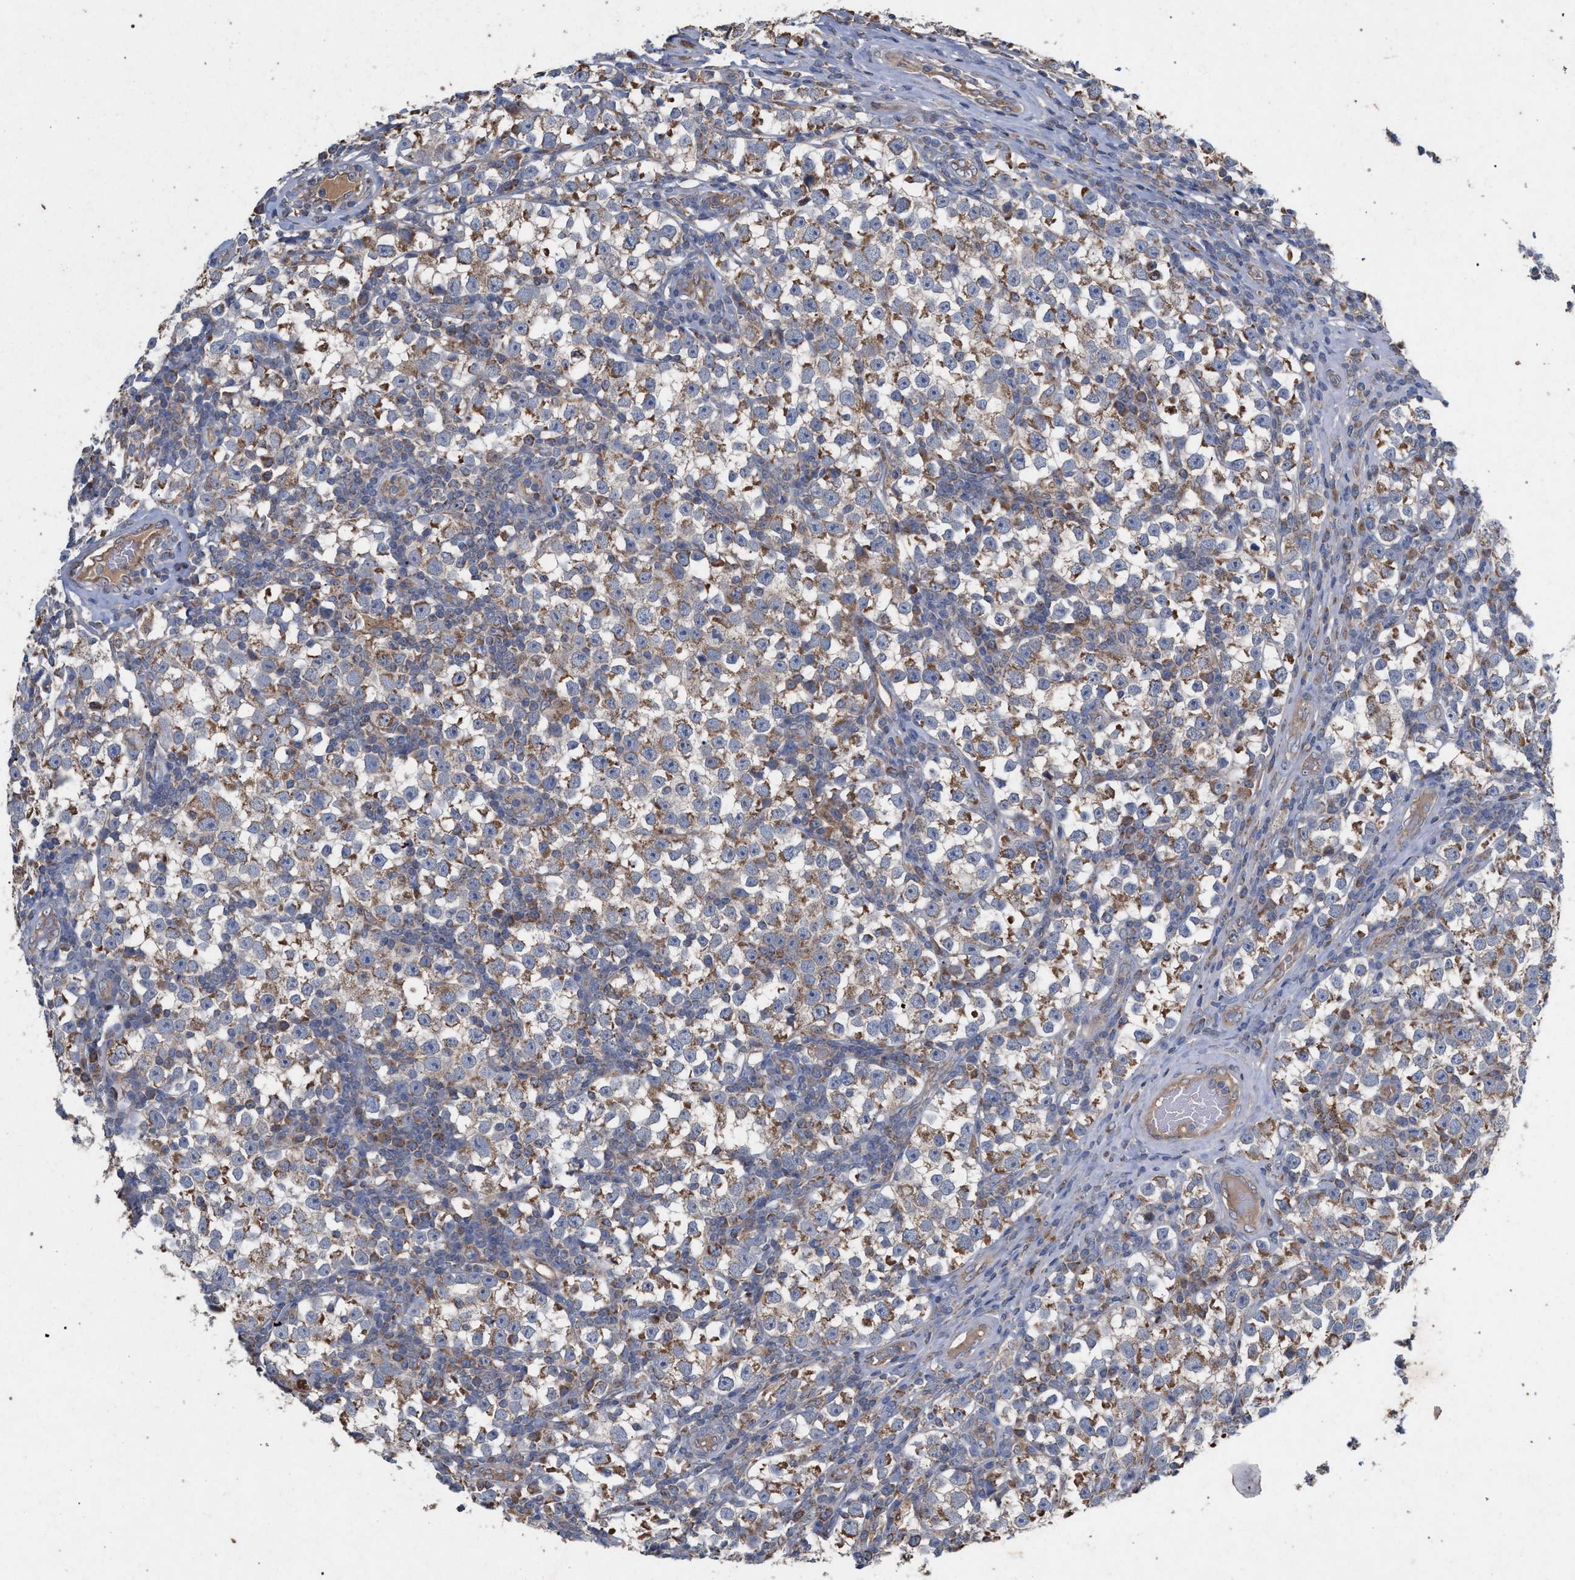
{"staining": {"intensity": "moderate", "quantity": ">75%", "location": "cytoplasmic/membranous"}, "tissue": "testis cancer", "cell_type": "Tumor cells", "image_type": "cancer", "snomed": [{"axis": "morphology", "description": "Normal tissue, NOS"}, {"axis": "morphology", "description": "Seminoma, NOS"}, {"axis": "topography", "description": "Testis"}], "caption": "A high-resolution histopathology image shows immunohistochemistry staining of testis cancer (seminoma), which displays moderate cytoplasmic/membranous staining in about >75% of tumor cells. (Stains: DAB (3,3'-diaminobenzidine) in brown, nuclei in blue, Microscopy: brightfield microscopy at high magnification).", "gene": "BCL2L12", "patient": {"sex": "male", "age": 43}}